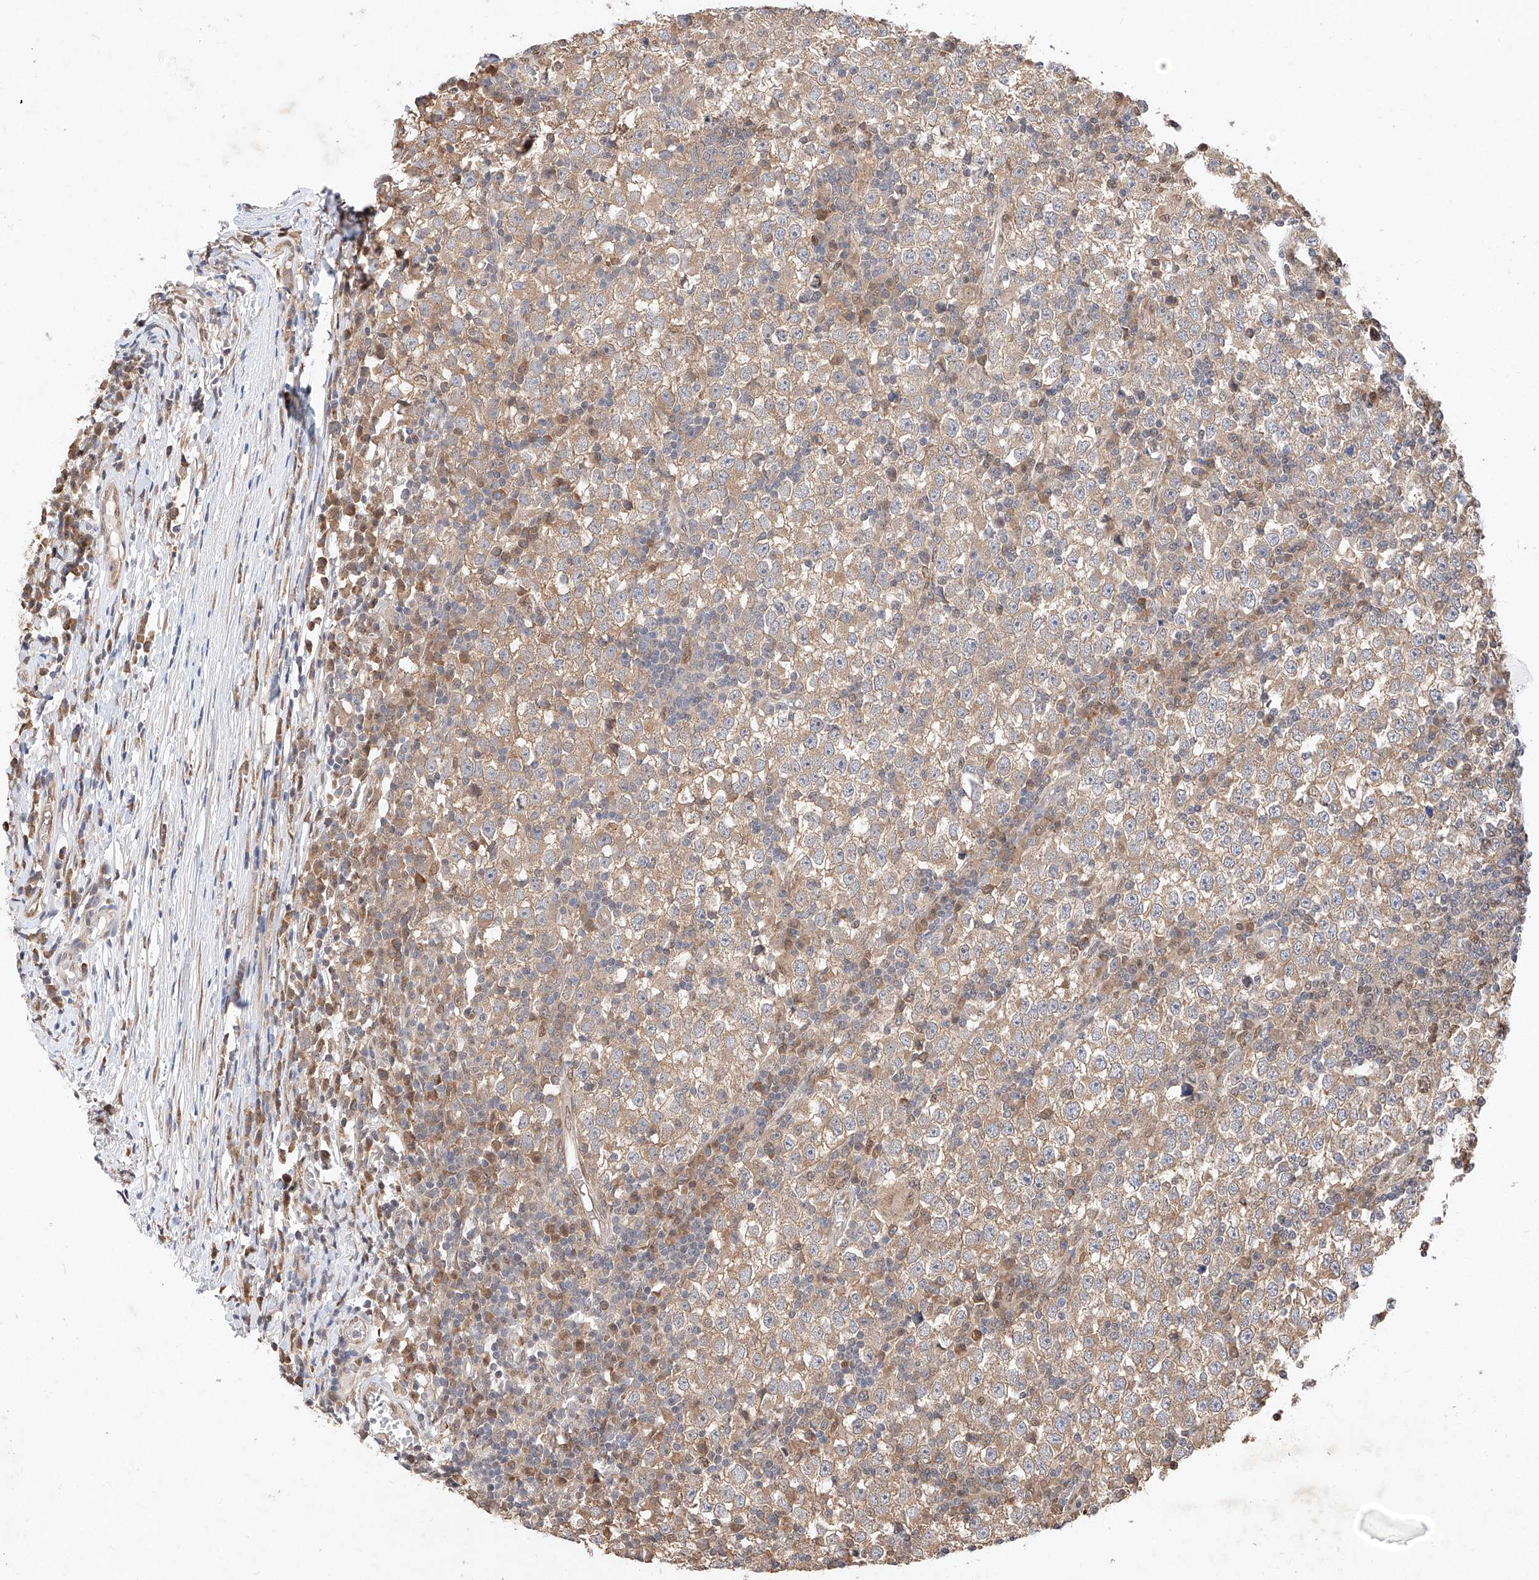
{"staining": {"intensity": "moderate", "quantity": ">75%", "location": "cytoplasmic/membranous"}, "tissue": "testis cancer", "cell_type": "Tumor cells", "image_type": "cancer", "snomed": [{"axis": "morphology", "description": "Seminoma, NOS"}, {"axis": "topography", "description": "Testis"}], "caption": "An immunohistochemistry (IHC) photomicrograph of tumor tissue is shown. Protein staining in brown shows moderate cytoplasmic/membranous positivity in testis cancer within tumor cells.", "gene": "ZSCAN4", "patient": {"sex": "male", "age": 65}}